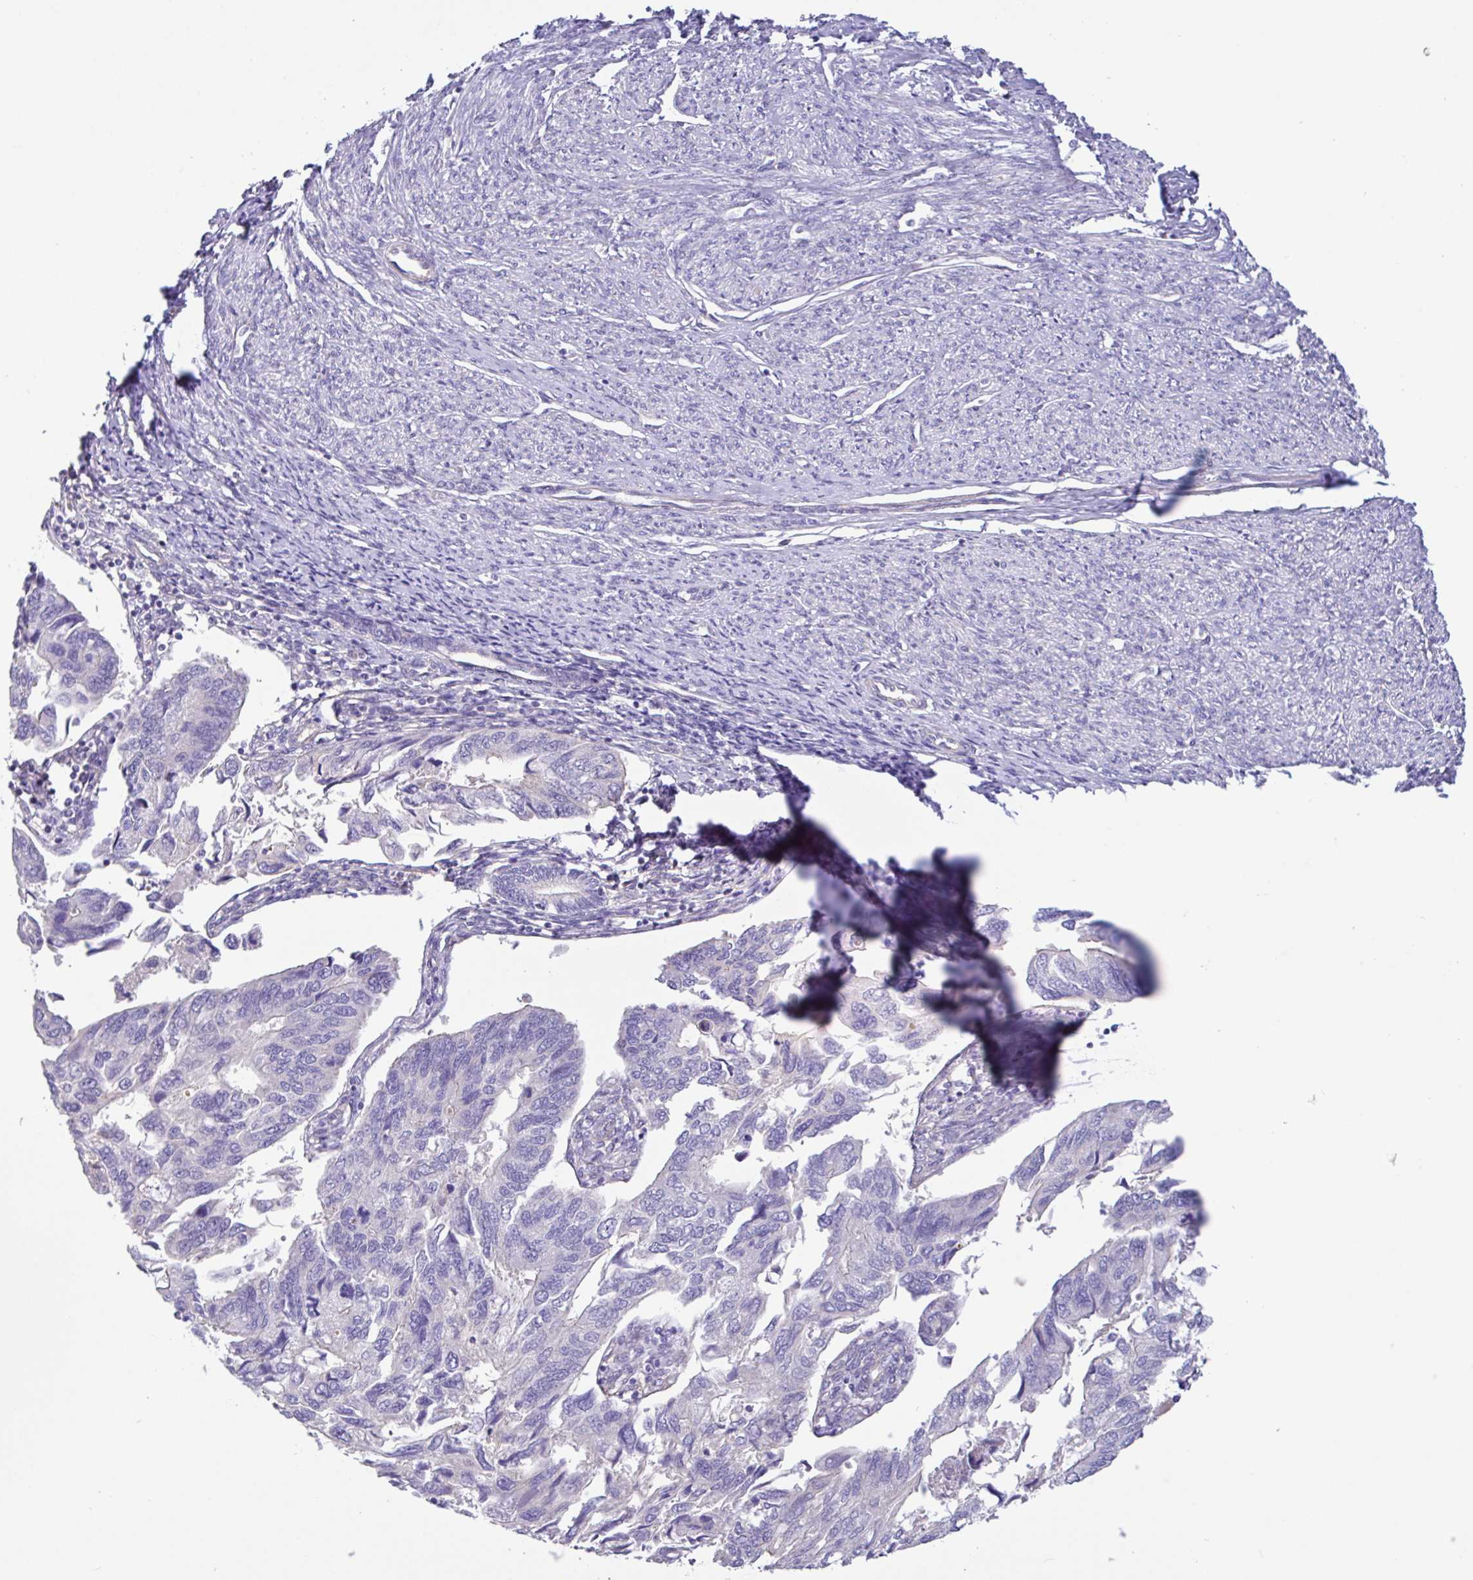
{"staining": {"intensity": "negative", "quantity": "none", "location": "none"}, "tissue": "endometrial cancer", "cell_type": "Tumor cells", "image_type": "cancer", "snomed": [{"axis": "morphology", "description": "Carcinoma, NOS"}, {"axis": "topography", "description": "Uterus"}], "caption": "This is an IHC image of human endometrial carcinoma. There is no expression in tumor cells.", "gene": "PLCD4", "patient": {"sex": "female", "age": 76}}